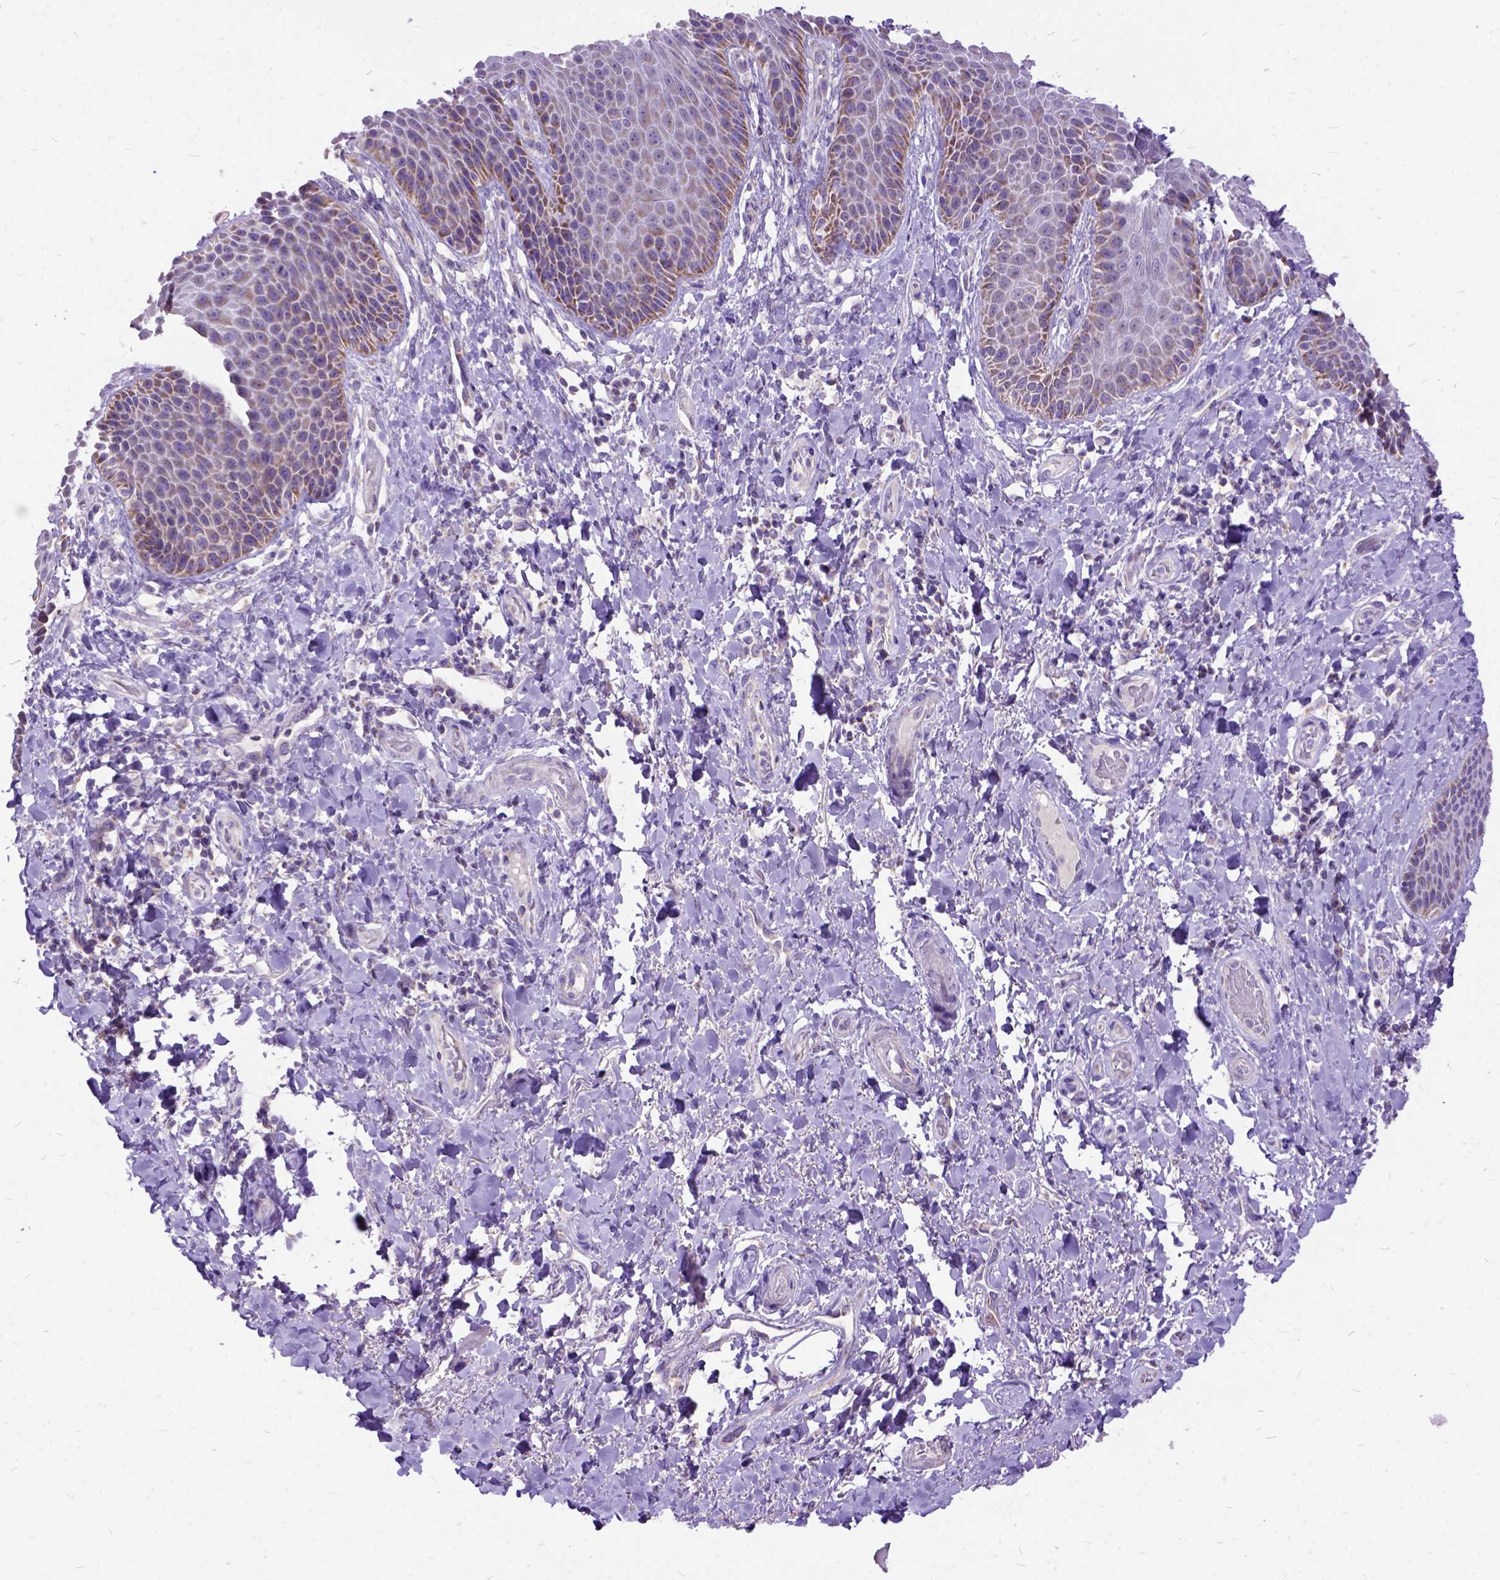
{"staining": {"intensity": "moderate", "quantity": "25%-75%", "location": "cytoplasmic/membranous"}, "tissue": "skin", "cell_type": "Epidermal cells", "image_type": "normal", "snomed": [{"axis": "morphology", "description": "Normal tissue, NOS"}, {"axis": "topography", "description": "Anal"}, {"axis": "topography", "description": "Peripheral nerve tissue"}], "caption": "The histopathology image demonstrates immunohistochemical staining of benign skin. There is moderate cytoplasmic/membranous positivity is identified in approximately 25%-75% of epidermal cells. (DAB (3,3'-diaminobenzidine) = brown stain, brightfield microscopy at high magnification).", "gene": "CTAG2", "patient": {"sex": "male", "age": 51}}